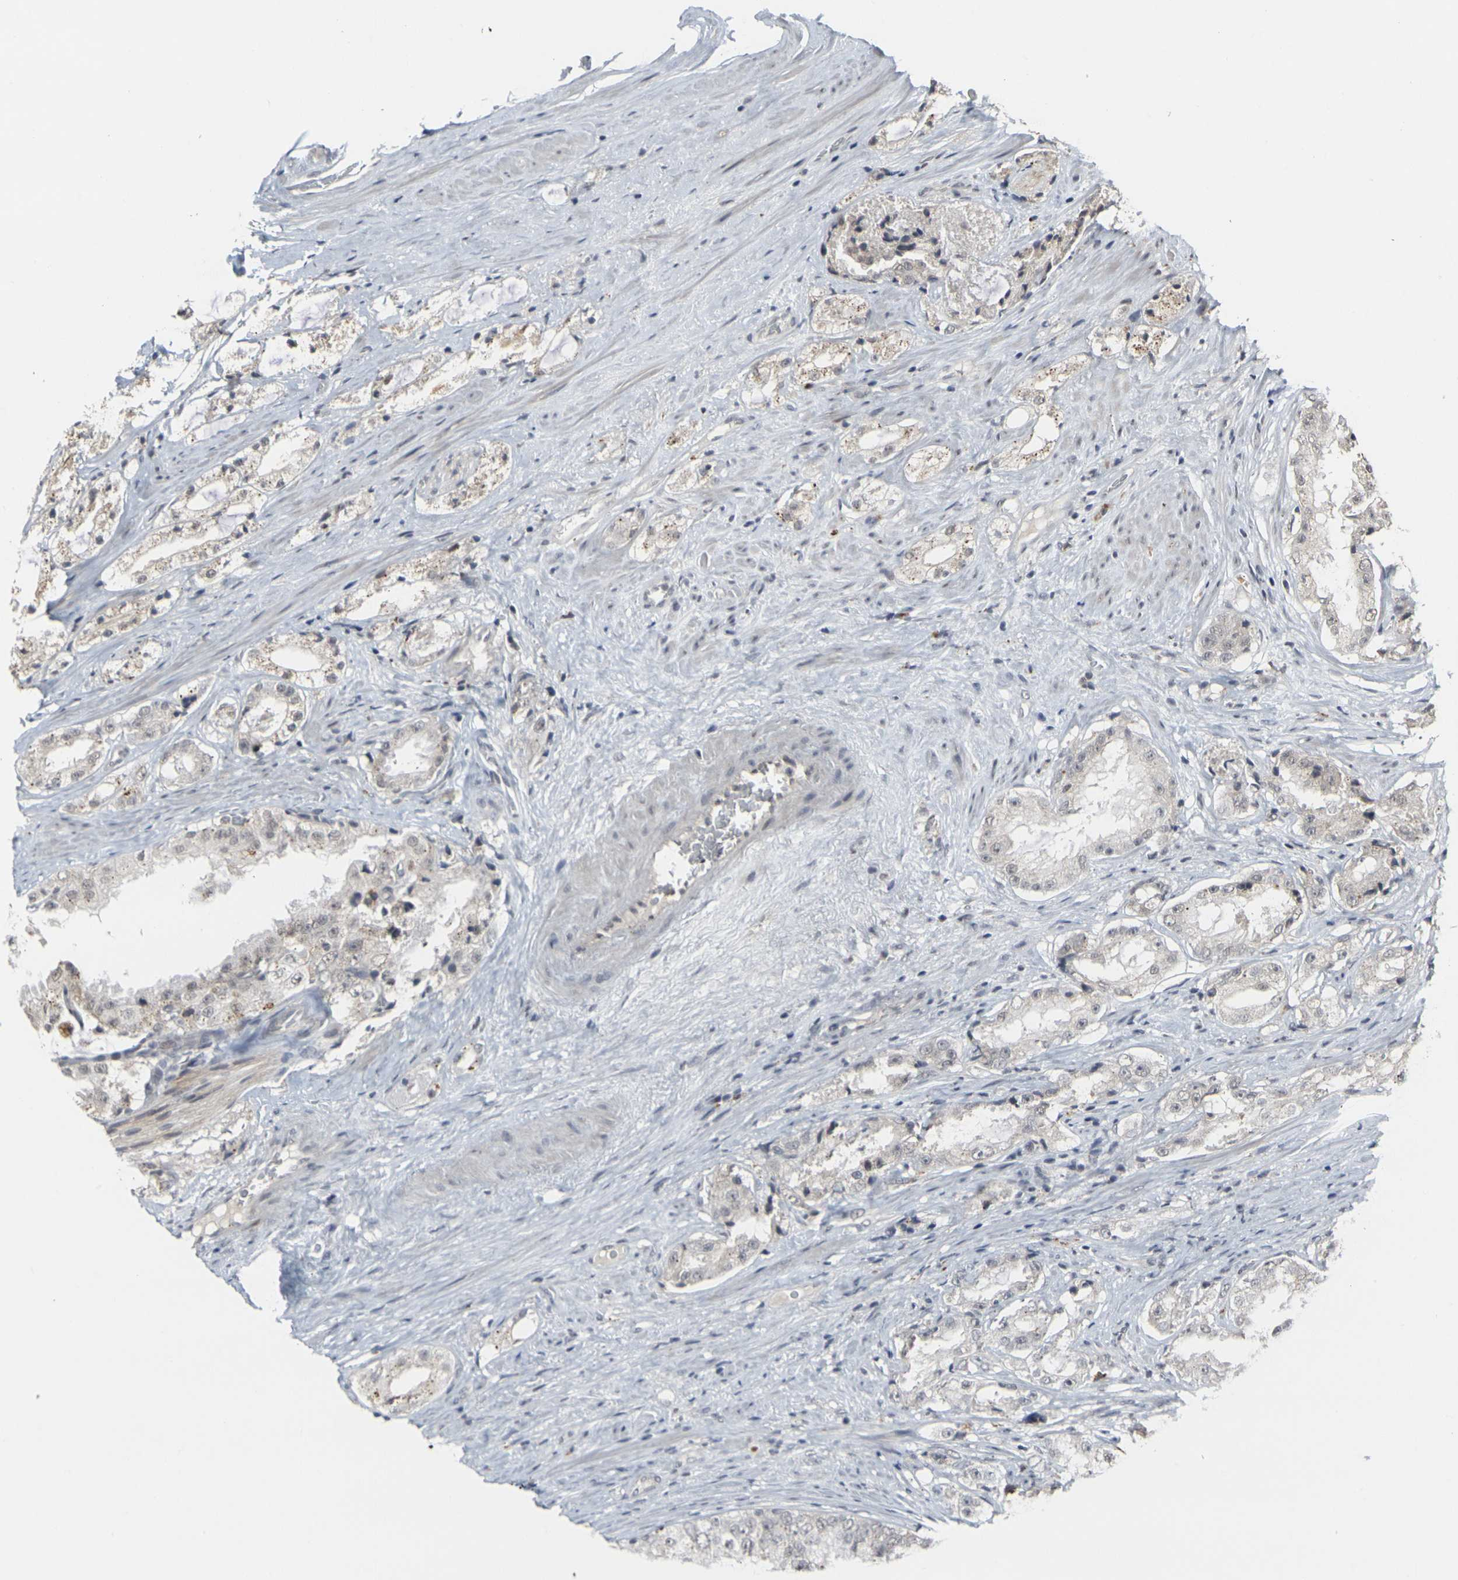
{"staining": {"intensity": "weak", "quantity": "<25%", "location": "cytoplasmic/membranous"}, "tissue": "prostate cancer", "cell_type": "Tumor cells", "image_type": "cancer", "snomed": [{"axis": "morphology", "description": "Adenocarcinoma, High grade"}, {"axis": "topography", "description": "Prostate"}], "caption": "This is a image of IHC staining of prostate cancer (high-grade adenocarcinoma), which shows no expression in tumor cells.", "gene": "GPR19", "patient": {"sex": "male", "age": 73}}